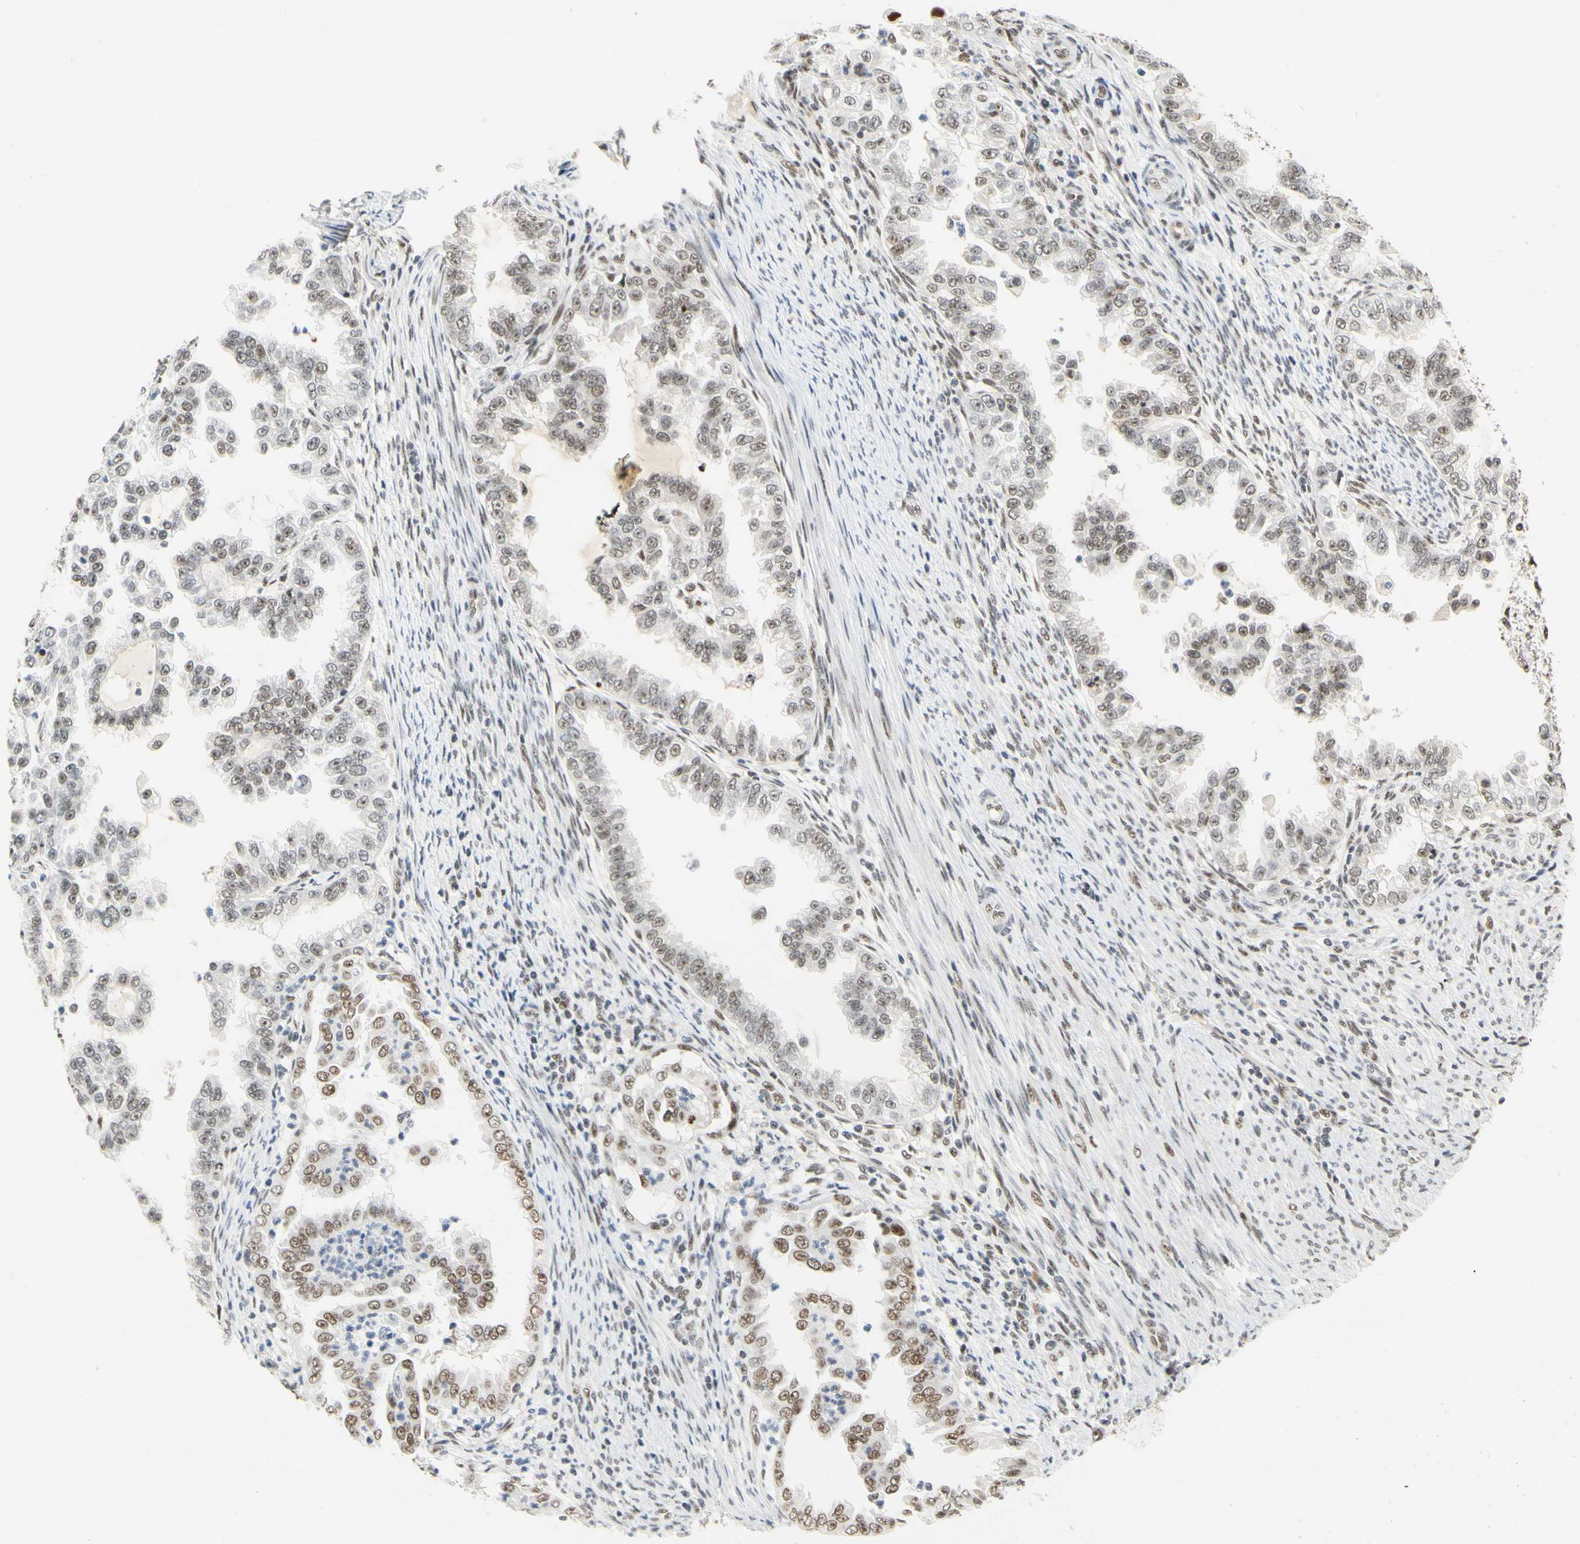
{"staining": {"intensity": "weak", "quantity": ">75%", "location": "nuclear"}, "tissue": "endometrial cancer", "cell_type": "Tumor cells", "image_type": "cancer", "snomed": [{"axis": "morphology", "description": "Adenocarcinoma, NOS"}, {"axis": "topography", "description": "Endometrium"}], "caption": "A high-resolution photomicrograph shows IHC staining of endometrial cancer, which displays weak nuclear expression in approximately >75% of tumor cells. (brown staining indicates protein expression, while blue staining denotes nuclei).", "gene": "ZSCAN16", "patient": {"sex": "female", "age": 85}}